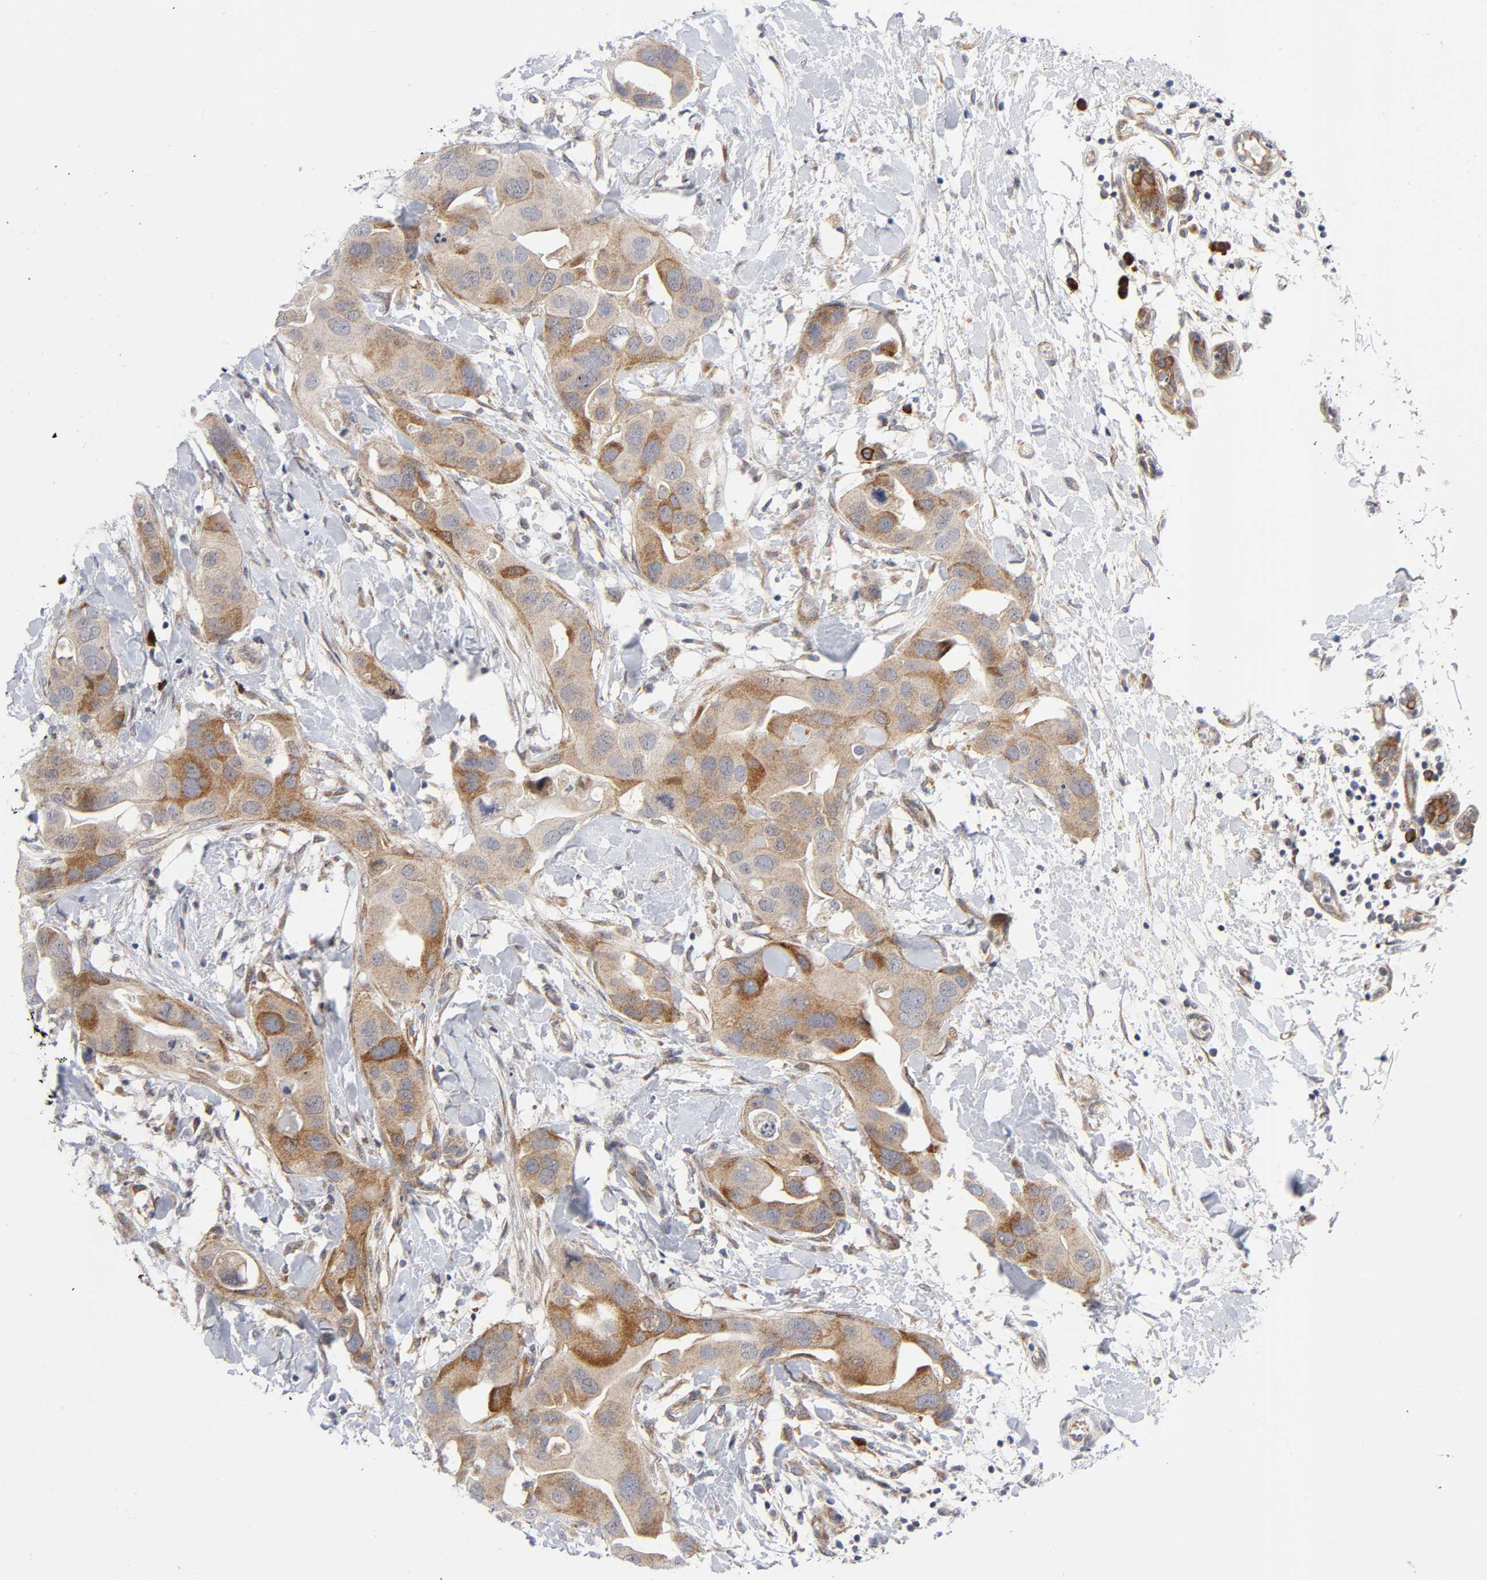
{"staining": {"intensity": "moderate", "quantity": ">75%", "location": "cytoplasmic/membranous"}, "tissue": "breast cancer", "cell_type": "Tumor cells", "image_type": "cancer", "snomed": [{"axis": "morphology", "description": "Duct carcinoma"}, {"axis": "topography", "description": "Breast"}], "caption": "High-power microscopy captured an immunohistochemistry (IHC) photomicrograph of intraductal carcinoma (breast), revealing moderate cytoplasmic/membranous expression in approximately >75% of tumor cells.", "gene": "EIF5", "patient": {"sex": "female", "age": 40}}